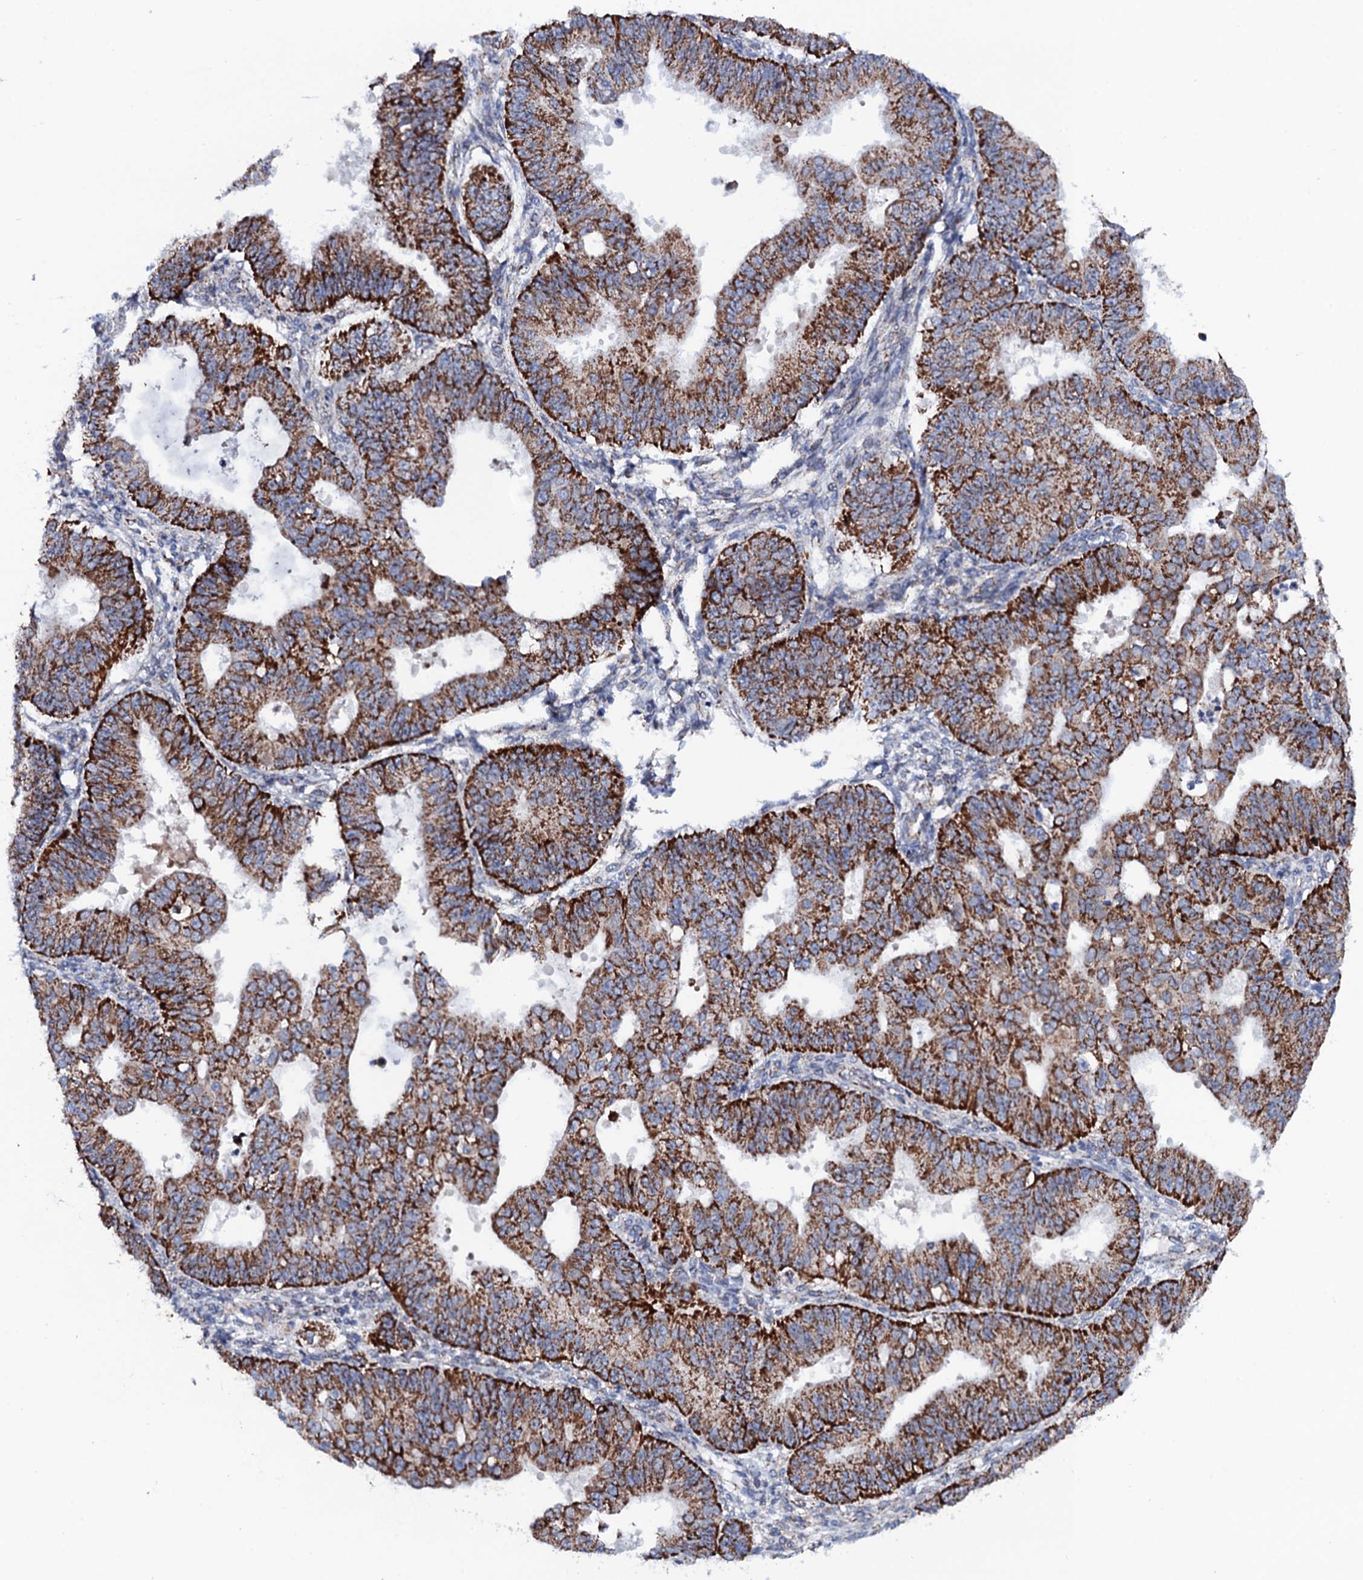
{"staining": {"intensity": "moderate", "quantity": ">75%", "location": "cytoplasmic/membranous"}, "tissue": "ovarian cancer", "cell_type": "Tumor cells", "image_type": "cancer", "snomed": [{"axis": "morphology", "description": "Carcinoma, endometroid"}, {"axis": "topography", "description": "Appendix"}, {"axis": "topography", "description": "Ovary"}], "caption": "Protein expression analysis of ovarian cancer exhibits moderate cytoplasmic/membranous expression in approximately >75% of tumor cells.", "gene": "PTCD3", "patient": {"sex": "female", "age": 42}}